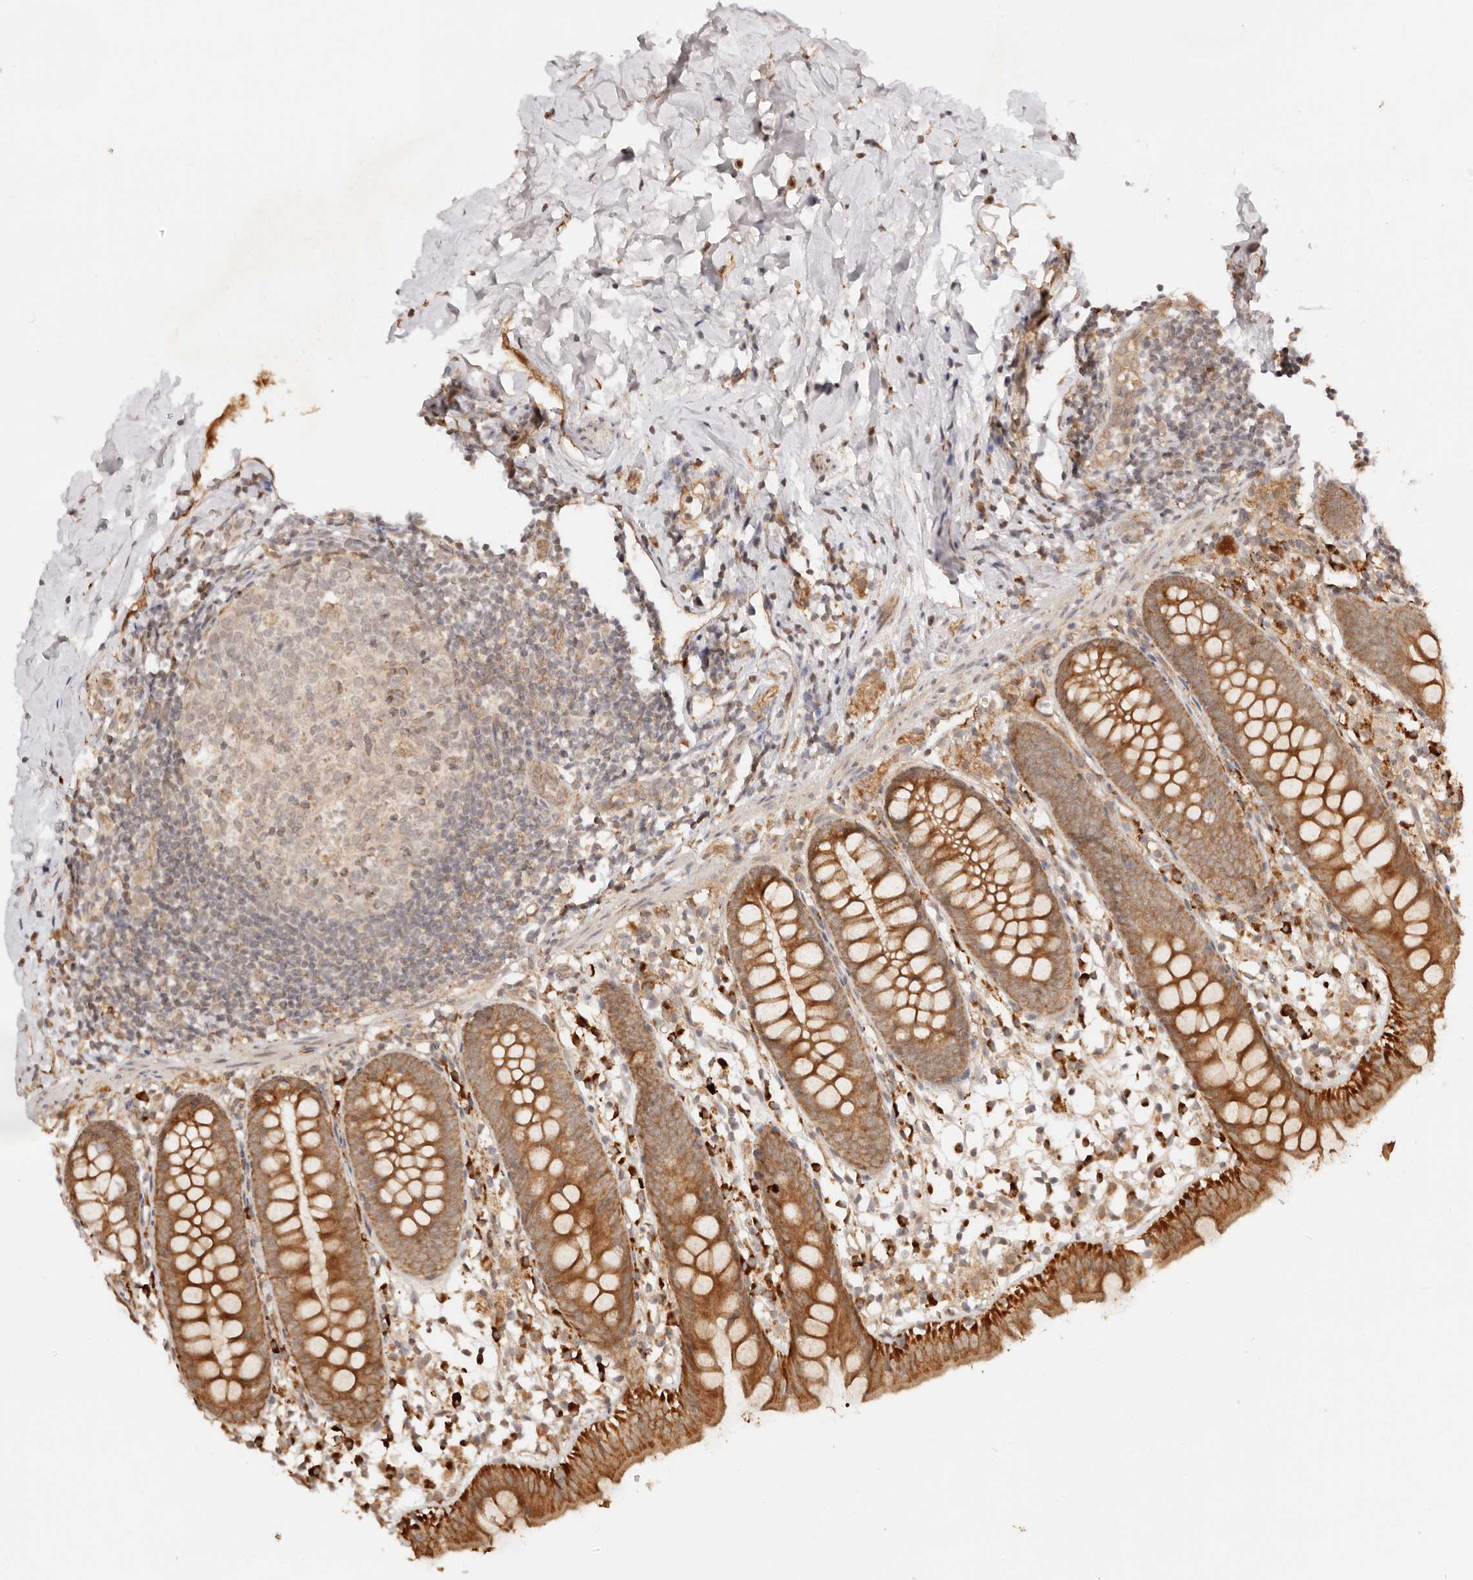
{"staining": {"intensity": "strong", "quantity": "25%-75%", "location": "cytoplasmic/membranous"}, "tissue": "appendix", "cell_type": "Glandular cells", "image_type": "normal", "snomed": [{"axis": "morphology", "description": "Normal tissue, NOS"}, {"axis": "topography", "description": "Appendix"}], "caption": "Approximately 25%-75% of glandular cells in benign human appendix demonstrate strong cytoplasmic/membranous protein positivity as visualized by brown immunohistochemical staining.", "gene": "BAALC", "patient": {"sex": "female", "age": 20}}